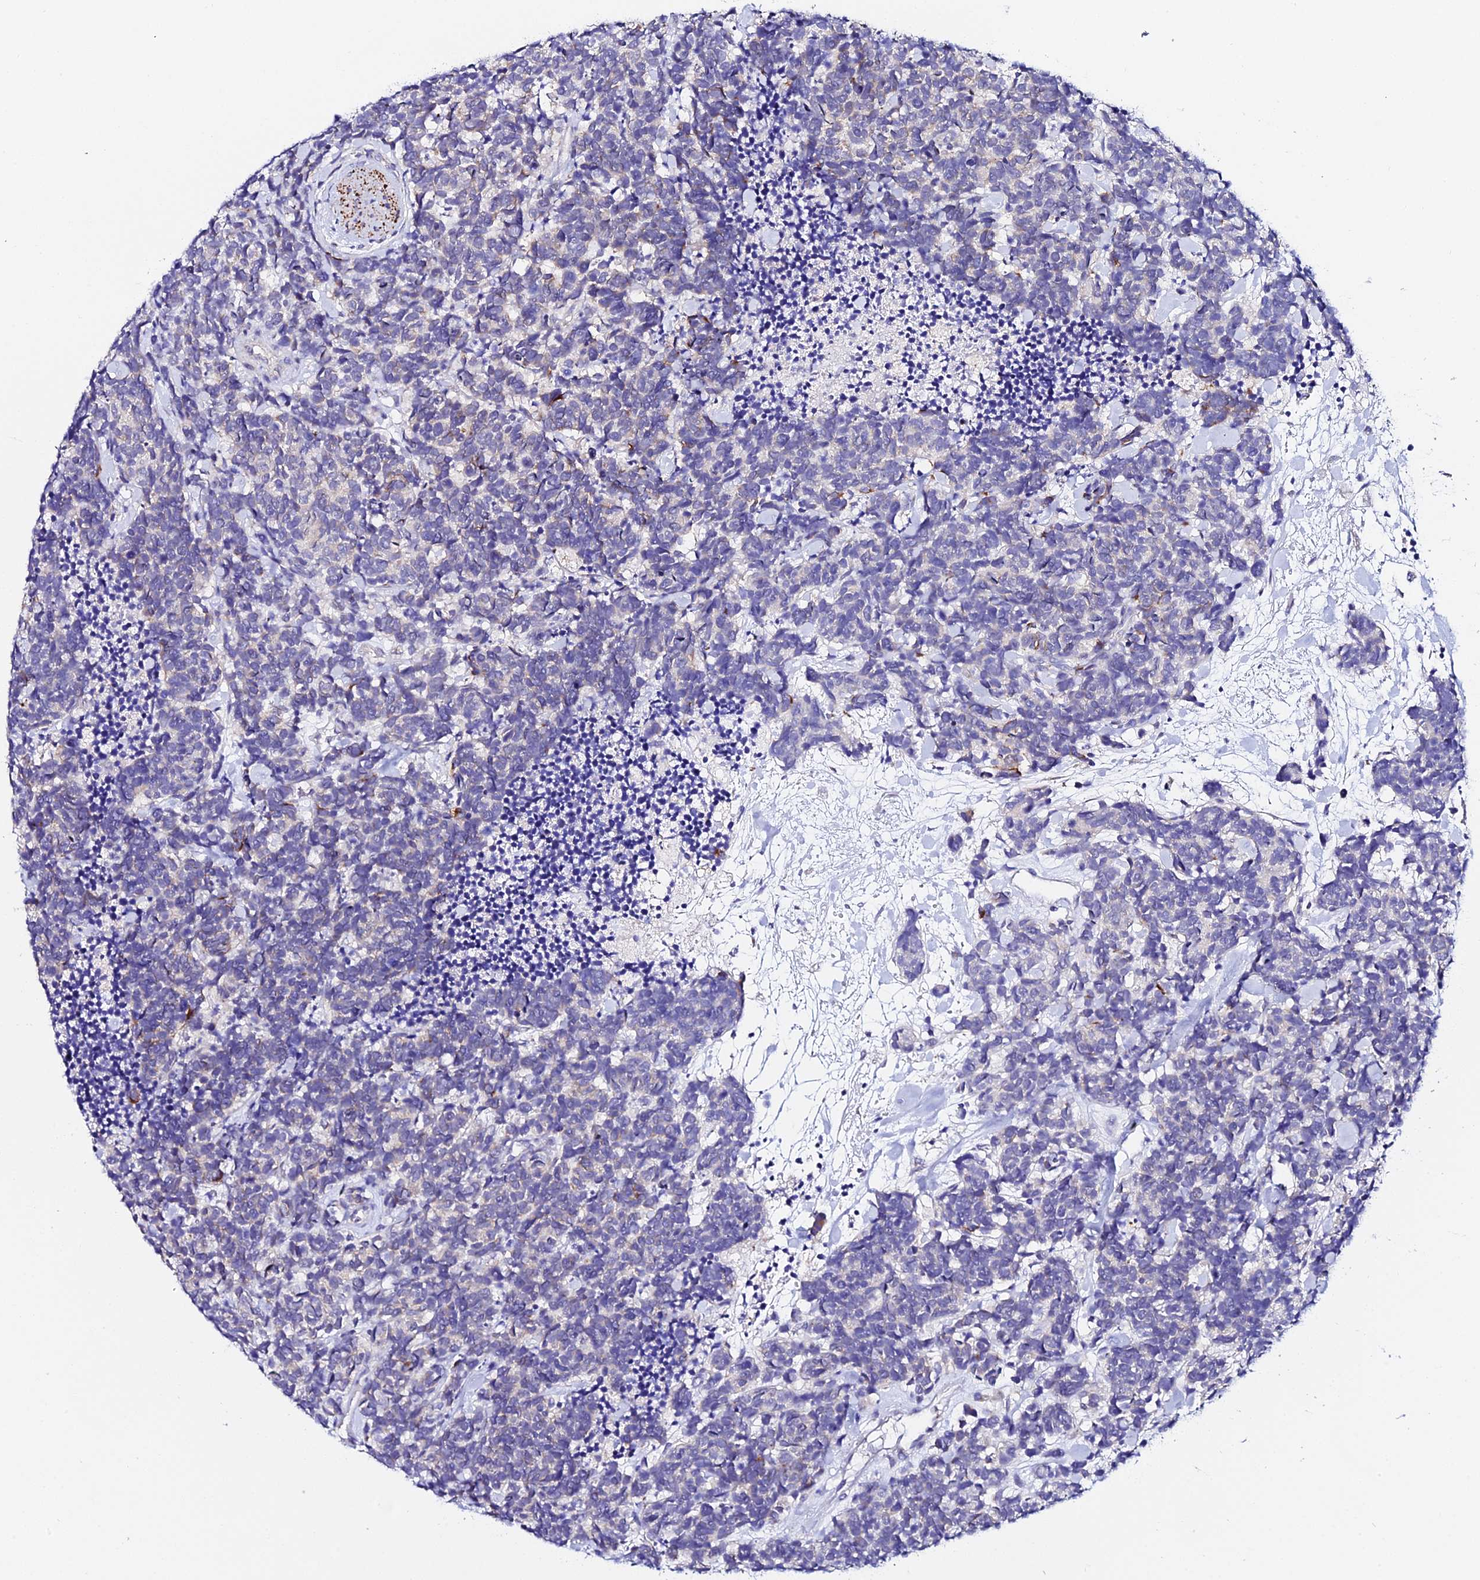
{"staining": {"intensity": "negative", "quantity": "none", "location": "none"}, "tissue": "carcinoid", "cell_type": "Tumor cells", "image_type": "cancer", "snomed": [{"axis": "morphology", "description": "Carcinoma, NOS"}, {"axis": "morphology", "description": "Carcinoid, malignant, NOS"}, {"axis": "topography", "description": "Prostate"}], "caption": "IHC photomicrograph of neoplastic tissue: carcinoid stained with DAB (3,3'-diaminobenzidine) reveals no significant protein staining in tumor cells. (DAB (3,3'-diaminobenzidine) immunohistochemistry with hematoxylin counter stain).", "gene": "ATG16L2", "patient": {"sex": "male", "age": 57}}